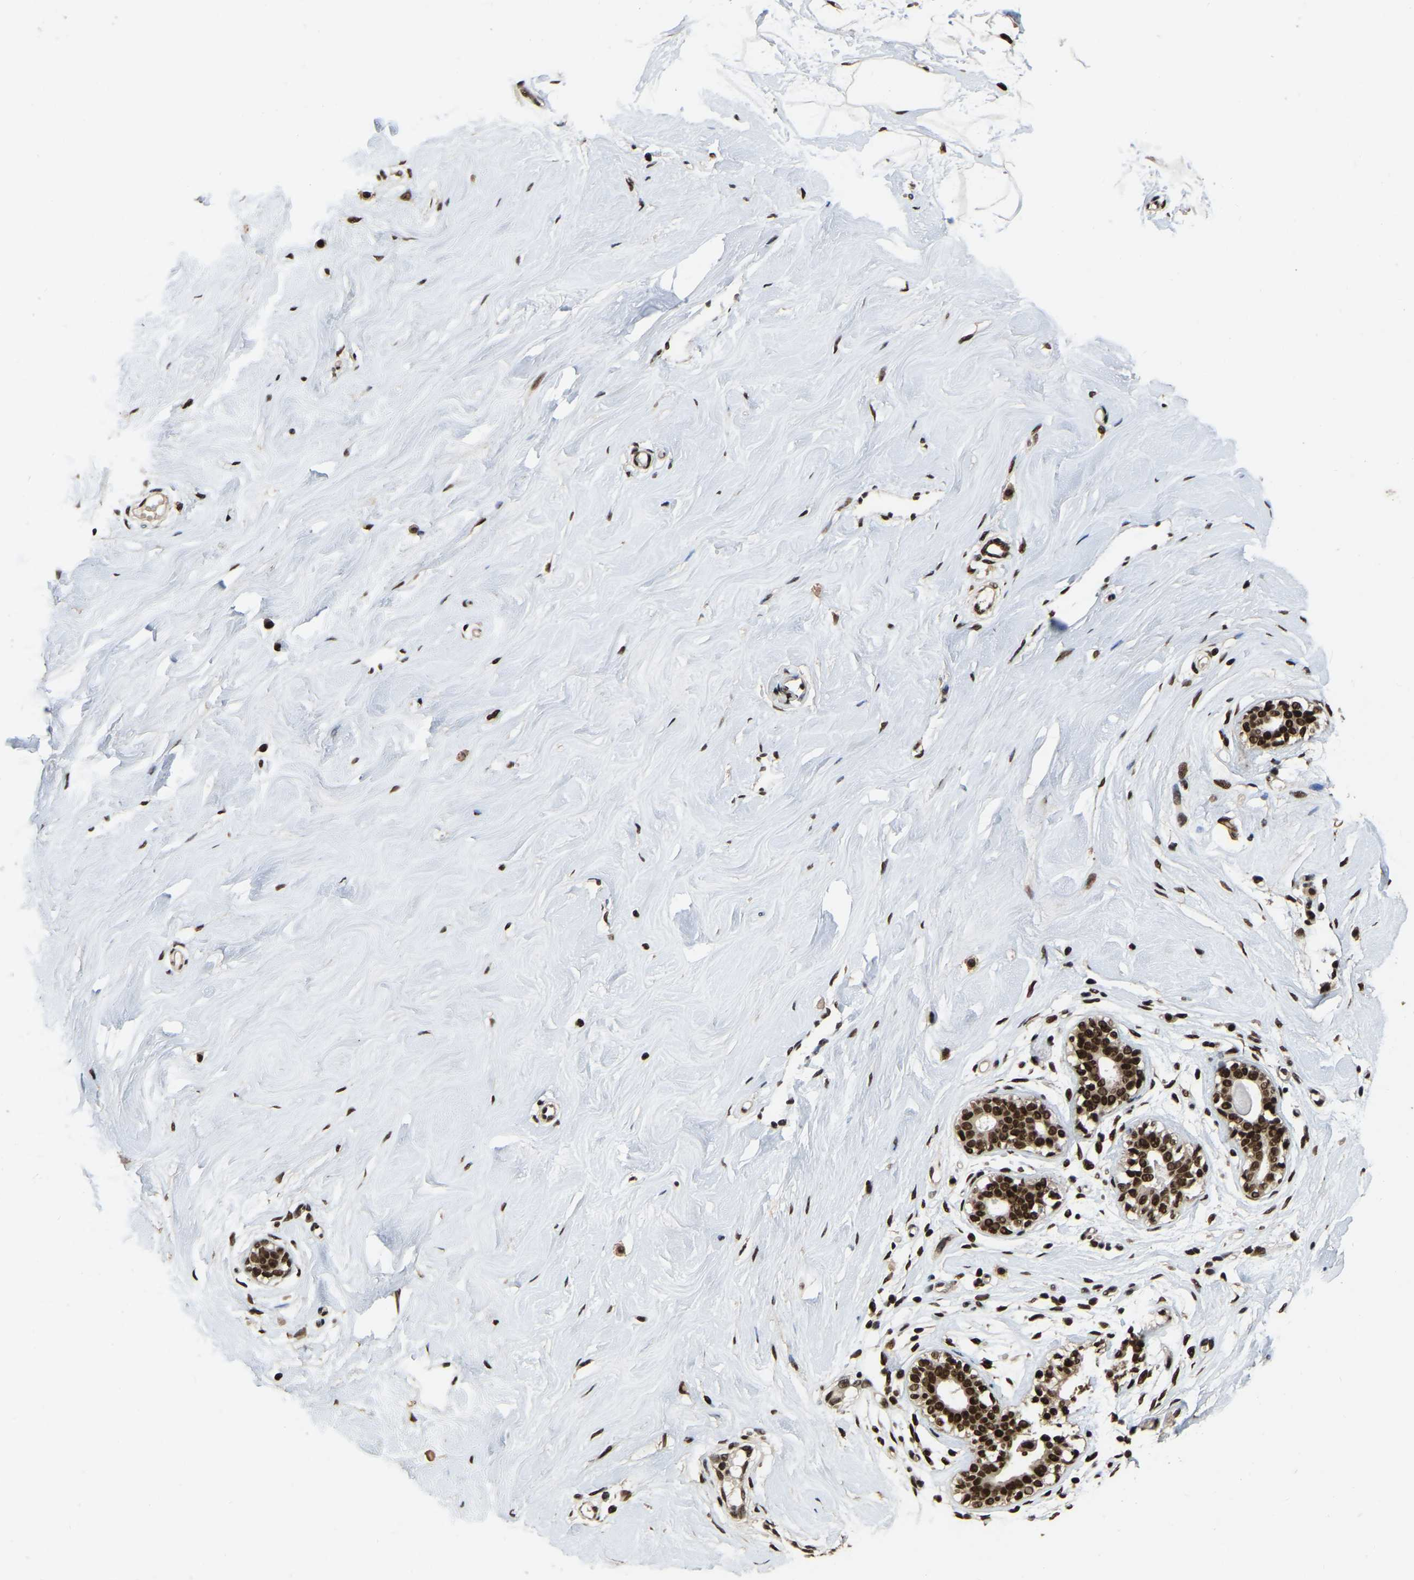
{"staining": {"intensity": "strong", "quantity": ">75%", "location": "nuclear"}, "tissue": "breast", "cell_type": "Adipocytes", "image_type": "normal", "snomed": [{"axis": "morphology", "description": "Normal tissue, NOS"}, {"axis": "topography", "description": "Breast"}], "caption": "Immunohistochemical staining of benign breast displays >75% levels of strong nuclear protein staining in approximately >75% of adipocytes.", "gene": "TBL1XR1", "patient": {"sex": "female", "age": 23}}